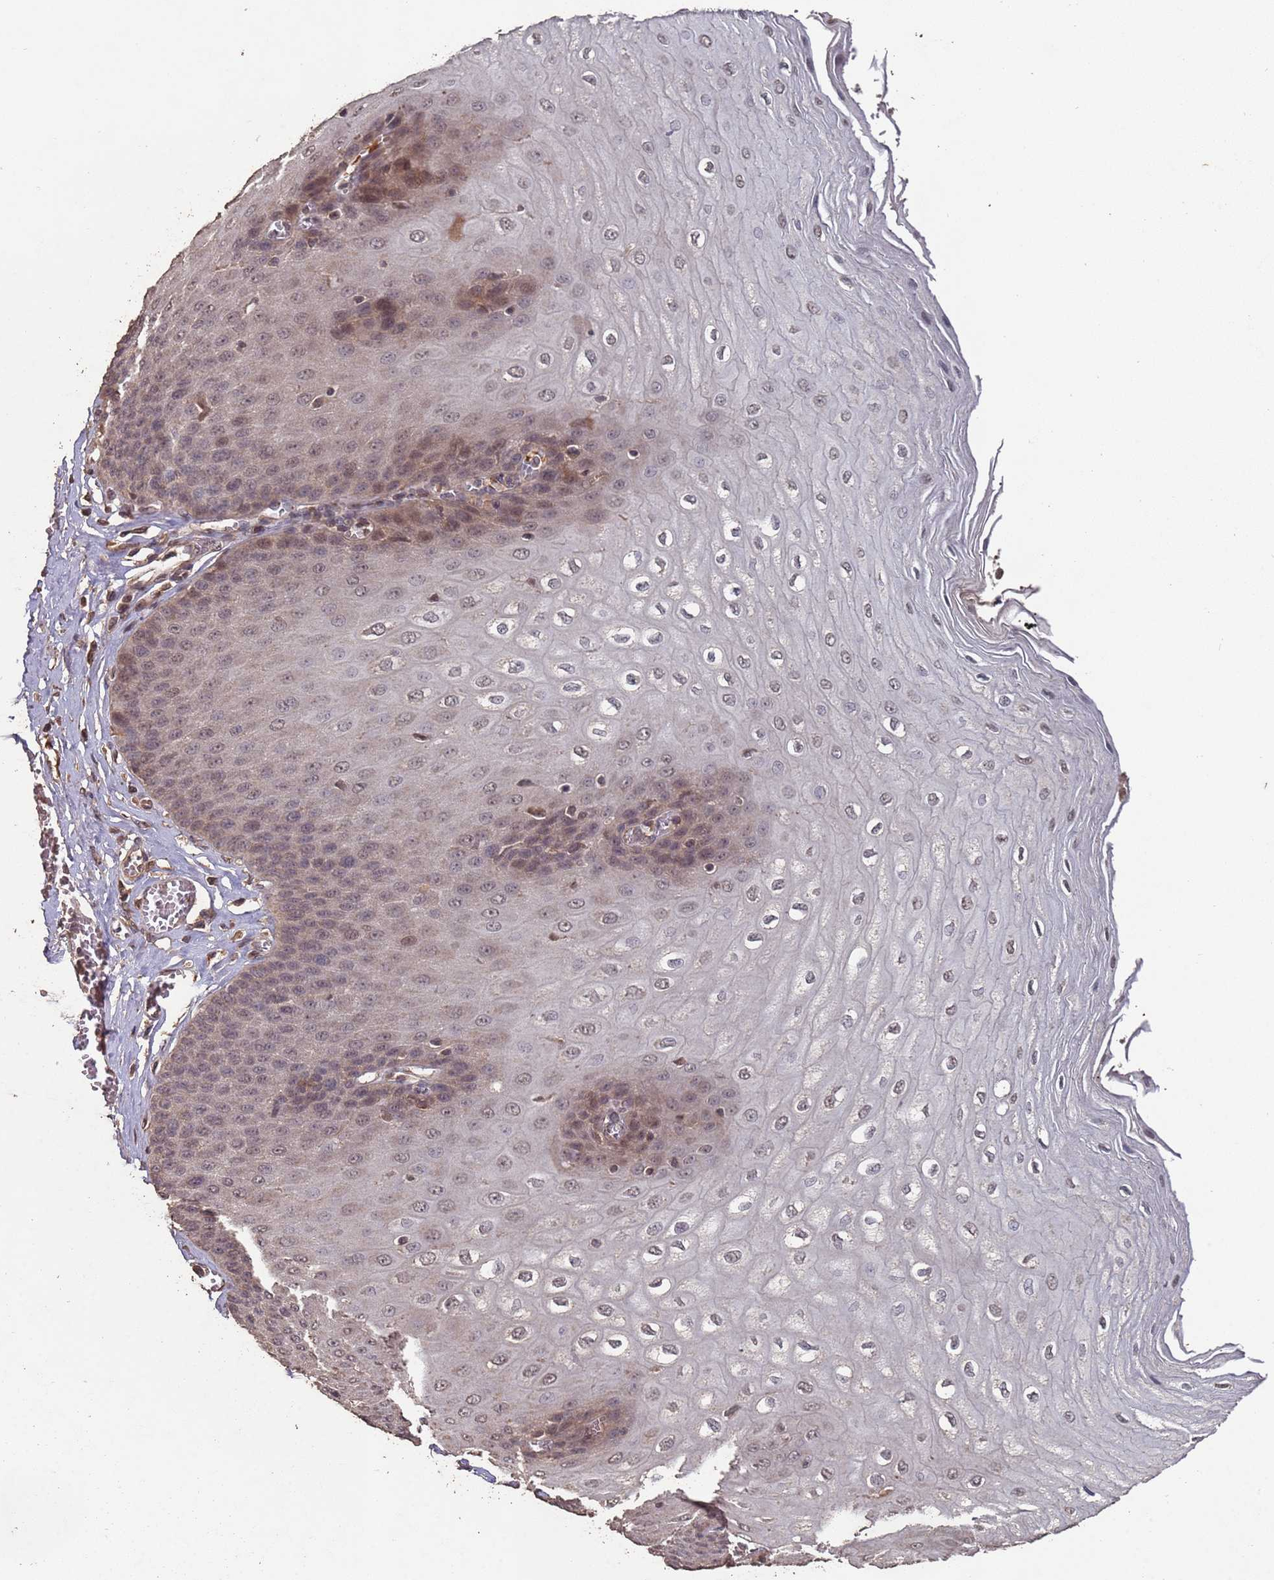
{"staining": {"intensity": "weak", "quantity": "25%-75%", "location": "nuclear"}, "tissue": "esophagus", "cell_type": "Squamous epithelial cells", "image_type": "normal", "snomed": [{"axis": "morphology", "description": "Normal tissue, NOS"}, {"axis": "topography", "description": "Esophagus"}], "caption": "Immunohistochemical staining of normal human esophagus reveals 25%-75% levels of weak nuclear protein staining in approximately 25%-75% of squamous epithelial cells. (IHC, brightfield microscopy, high magnification).", "gene": "FRAT1", "patient": {"sex": "male", "age": 60}}